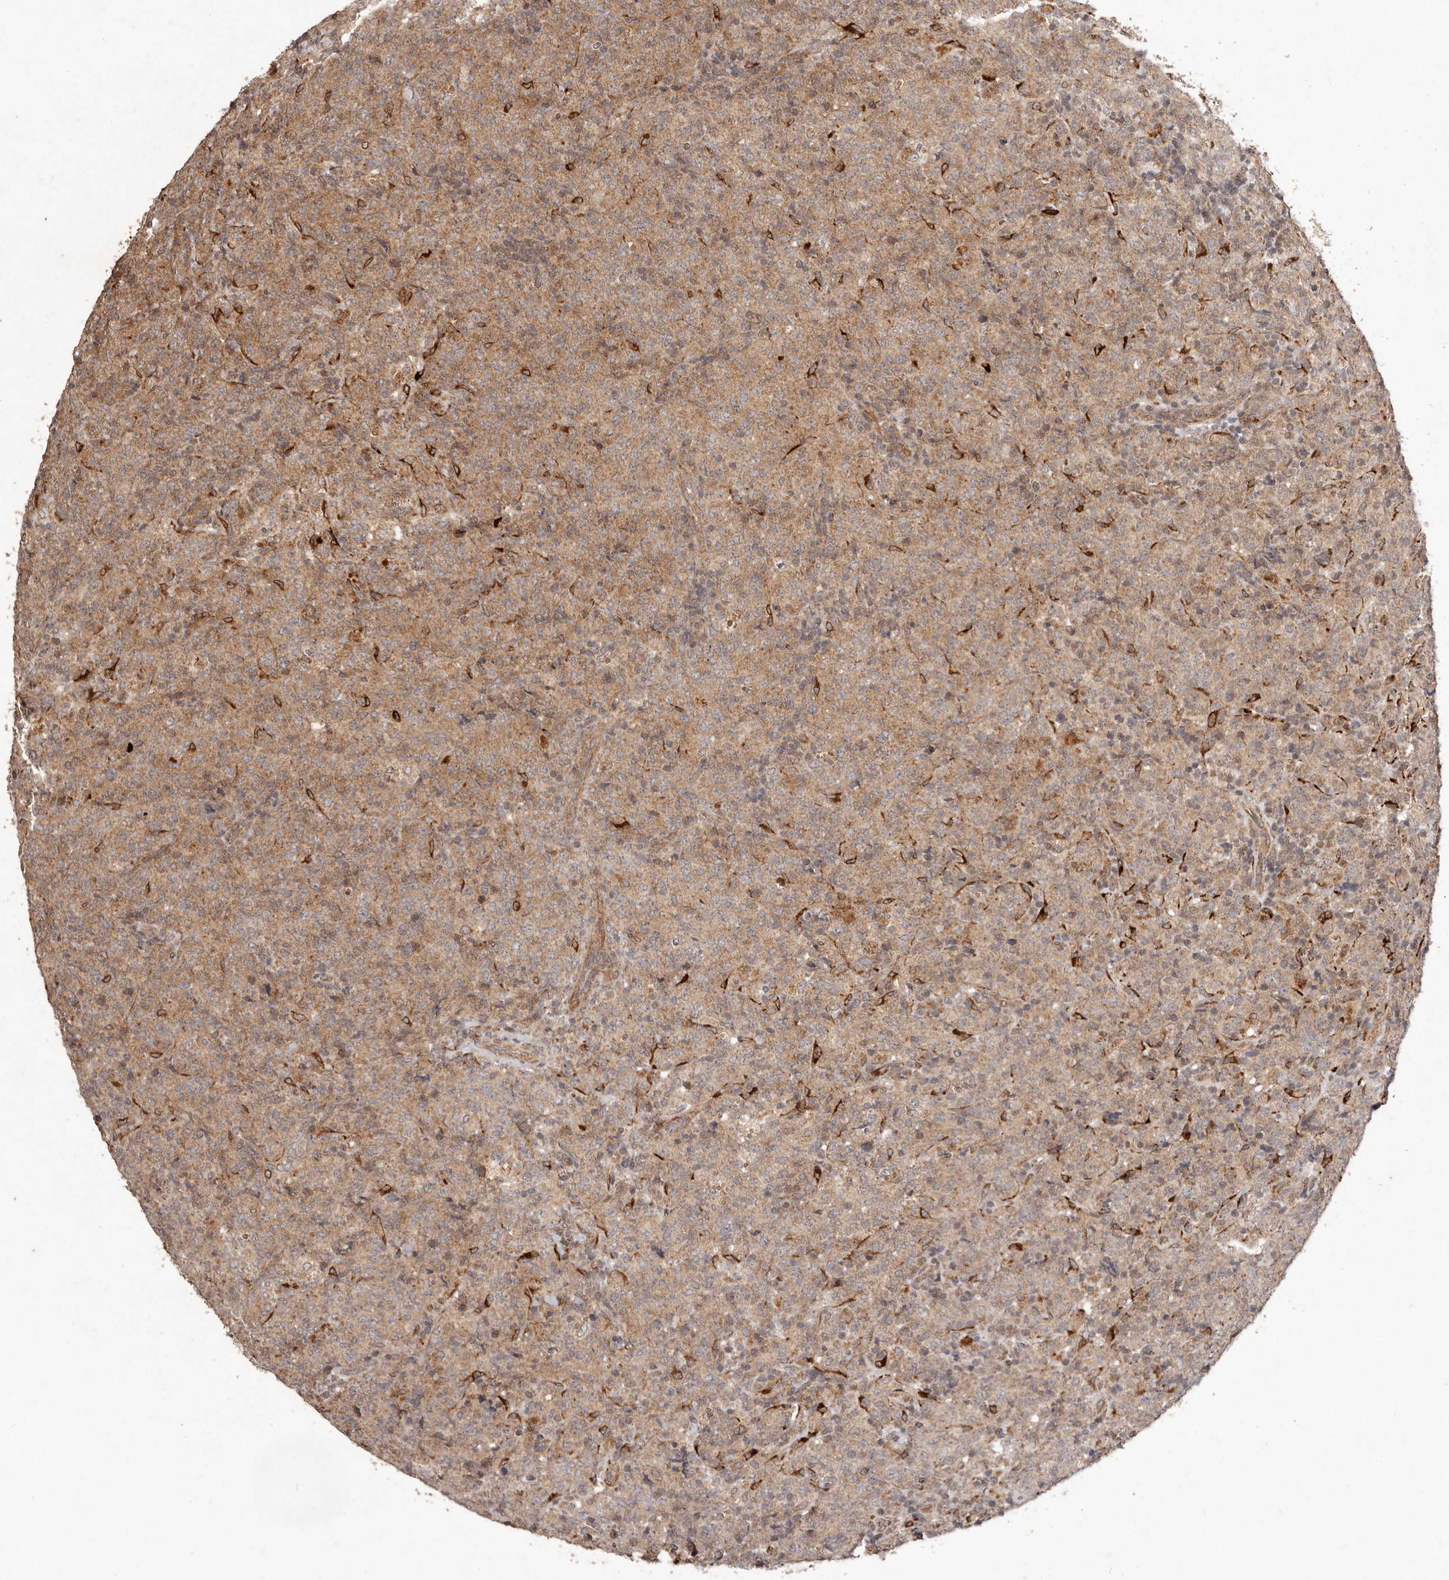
{"staining": {"intensity": "moderate", "quantity": ">75%", "location": "cytoplasmic/membranous"}, "tissue": "lymphoma", "cell_type": "Tumor cells", "image_type": "cancer", "snomed": [{"axis": "morphology", "description": "Malignant lymphoma, non-Hodgkin's type, High grade"}, {"axis": "topography", "description": "Tonsil"}], "caption": "IHC staining of lymphoma, which shows medium levels of moderate cytoplasmic/membranous positivity in about >75% of tumor cells indicating moderate cytoplasmic/membranous protein positivity. The staining was performed using DAB (brown) for protein detection and nuclei were counterstained in hematoxylin (blue).", "gene": "PLOD2", "patient": {"sex": "female", "age": 36}}